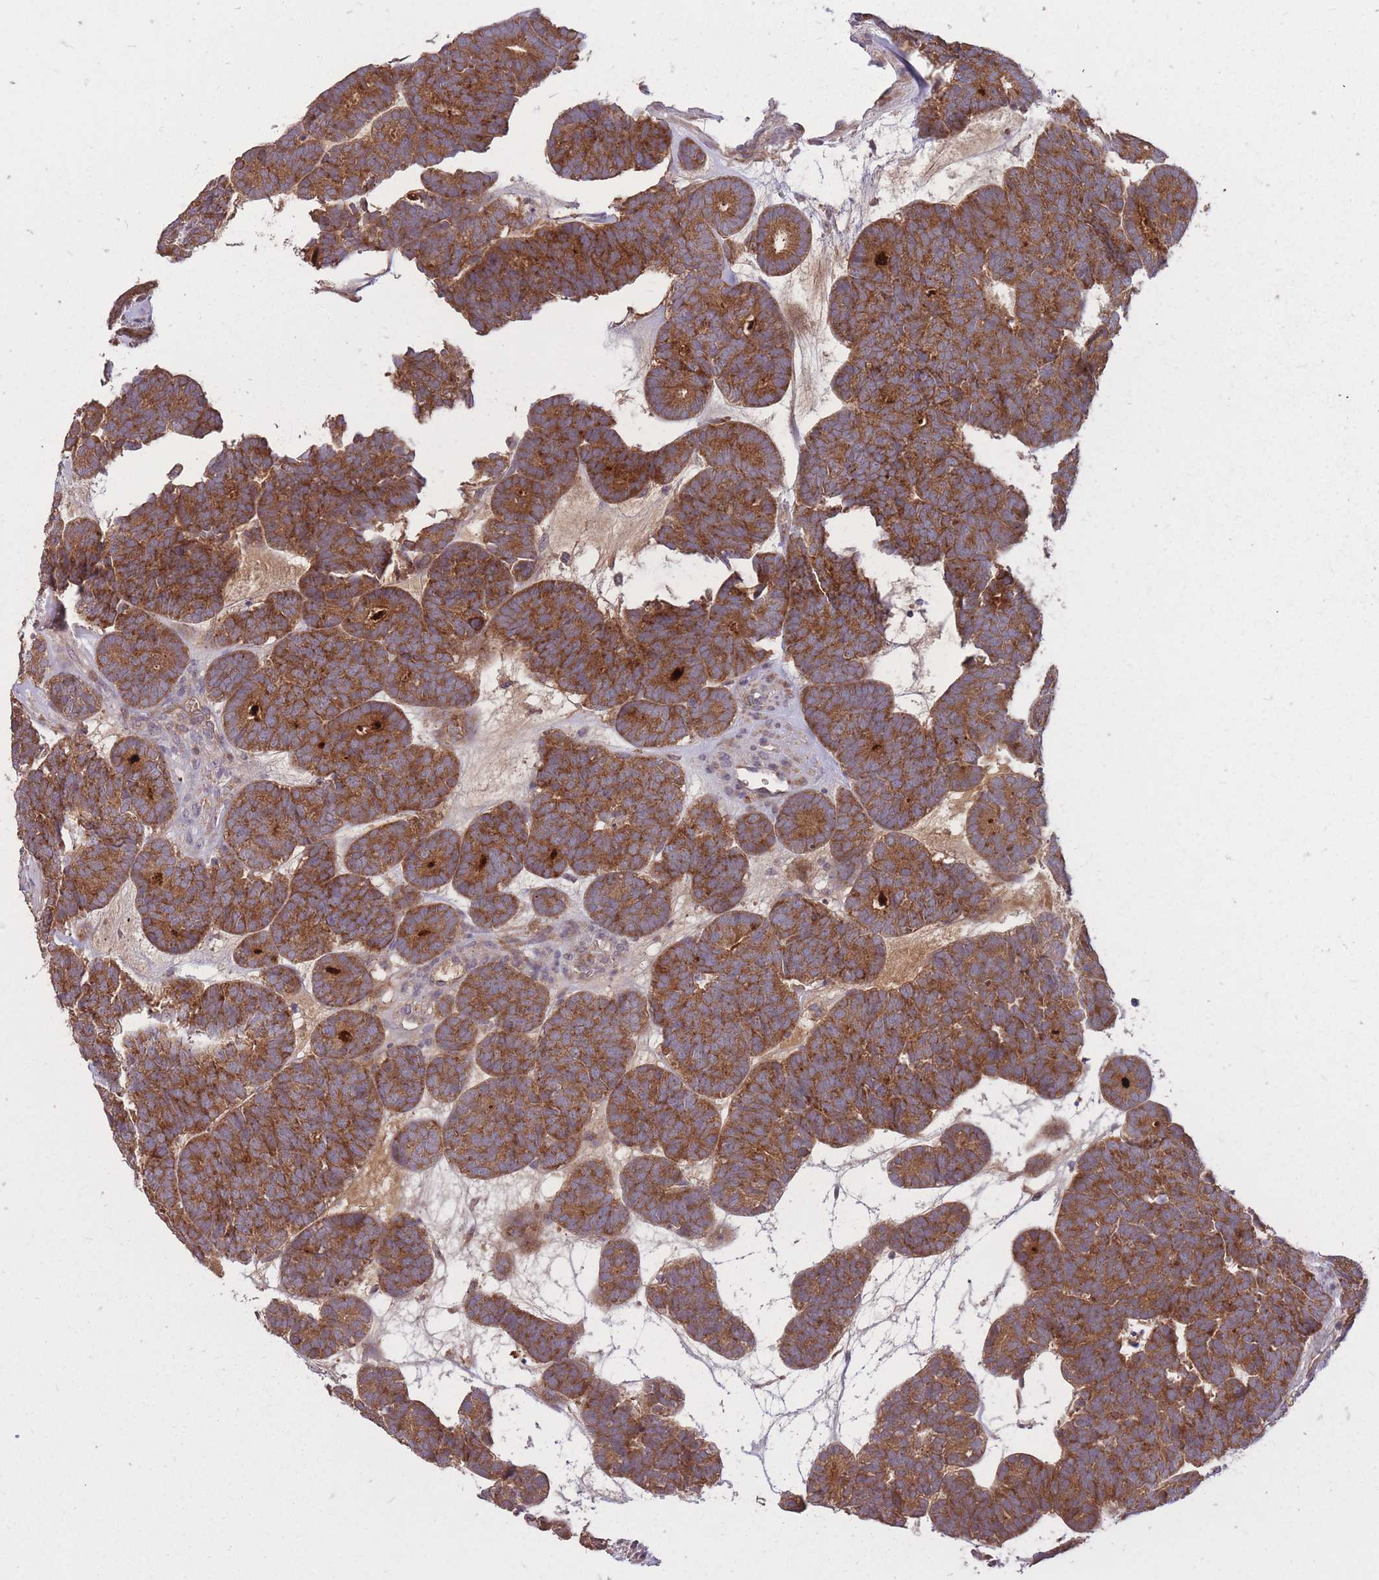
{"staining": {"intensity": "strong", "quantity": ">75%", "location": "cytoplasmic/membranous"}, "tissue": "head and neck cancer", "cell_type": "Tumor cells", "image_type": "cancer", "snomed": [{"axis": "morphology", "description": "Adenocarcinoma, NOS"}, {"axis": "topography", "description": "Head-Neck"}], "caption": "Immunohistochemical staining of human head and neck cancer demonstrates strong cytoplasmic/membranous protein positivity in approximately >75% of tumor cells.", "gene": "IGF2BP2", "patient": {"sex": "female", "age": 81}}